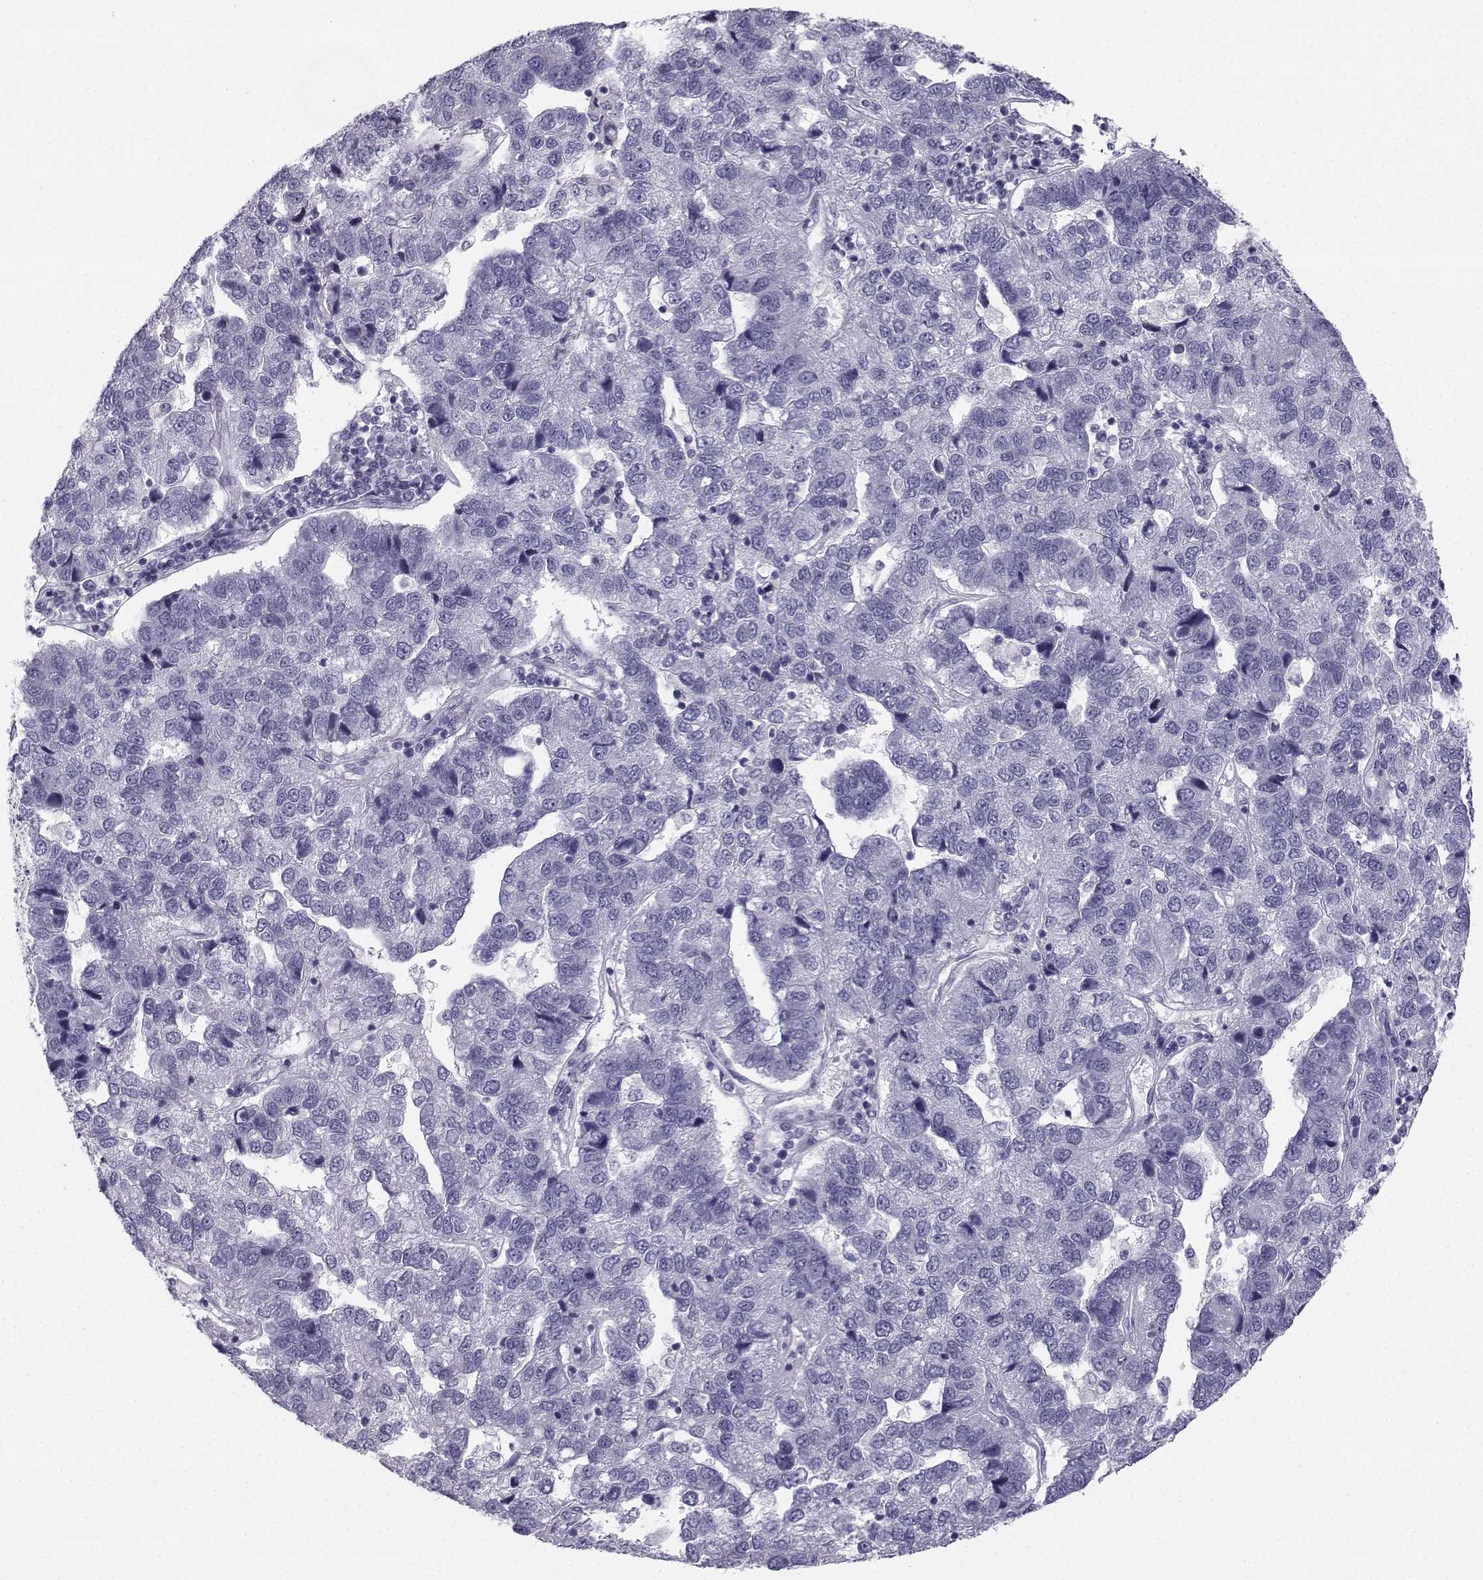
{"staining": {"intensity": "negative", "quantity": "none", "location": "none"}, "tissue": "pancreatic cancer", "cell_type": "Tumor cells", "image_type": "cancer", "snomed": [{"axis": "morphology", "description": "Adenocarcinoma, NOS"}, {"axis": "topography", "description": "Pancreas"}], "caption": "Immunohistochemistry of human adenocarcinoma (pancreatic) shows no positivity in tumor cells.", "gene": "SYCE1", "patient": {"sex": "female", "age": 61}}